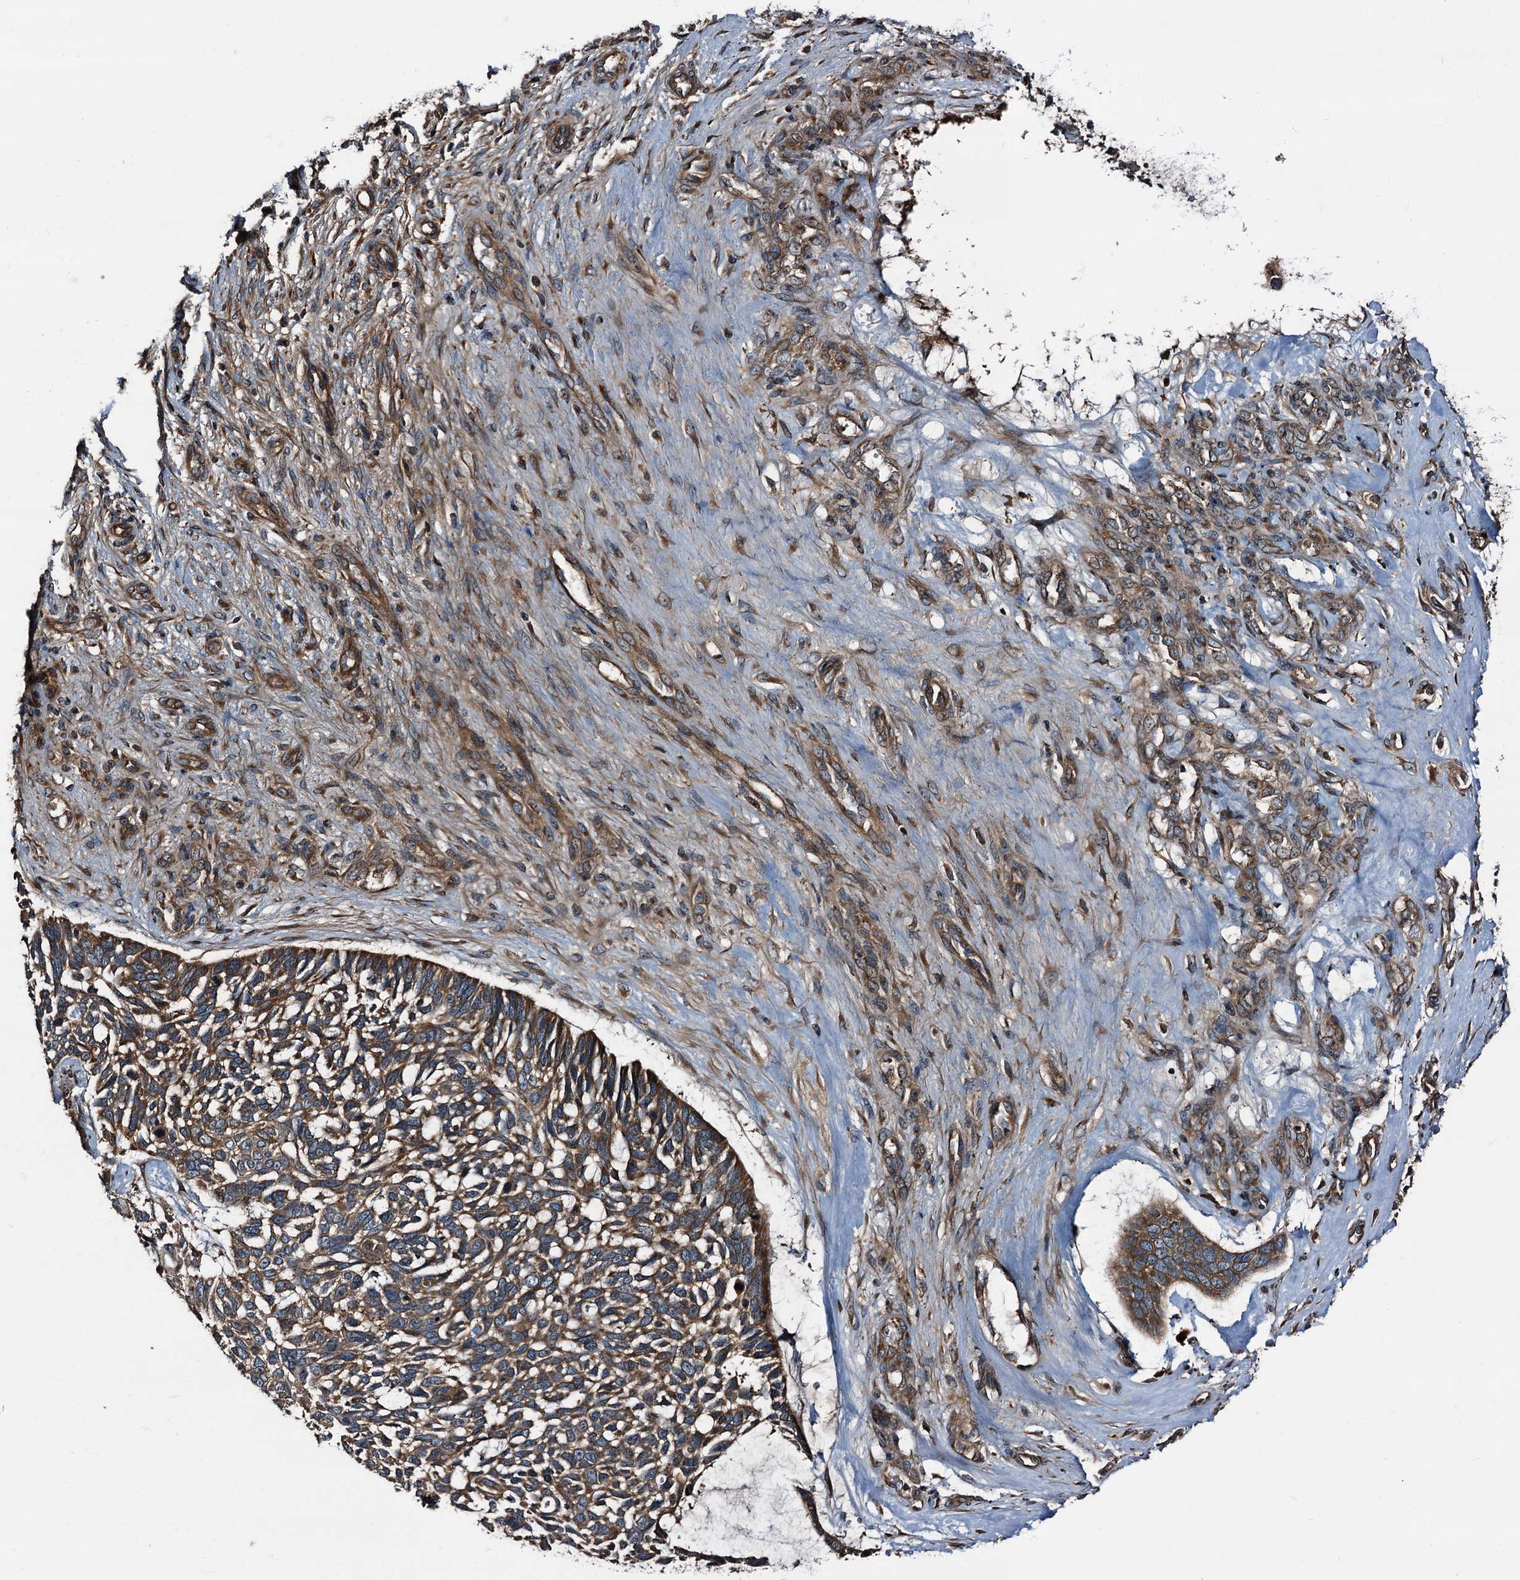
{"staining": {"intensity": "moderate", "quantity": ">75%", "location": "cytoplasmic/membranous"}, "tissue": "skin cancer", "cell_type": "Tumor cells", "image_type": "cancer", "snomed": [{"axis": "morphology", "description": "Basal cell carcinoma"}, {"axis": "topography", "description": "Skin"}], "caption": "Basal cell carcinoma (skin) stained with a brown dye reveals moderate cytoplasmic/membranous positive staining in approximately >75% of tumor cells.", "gene": "PEX5", "patient": {"sex": "male", "age": 88}}